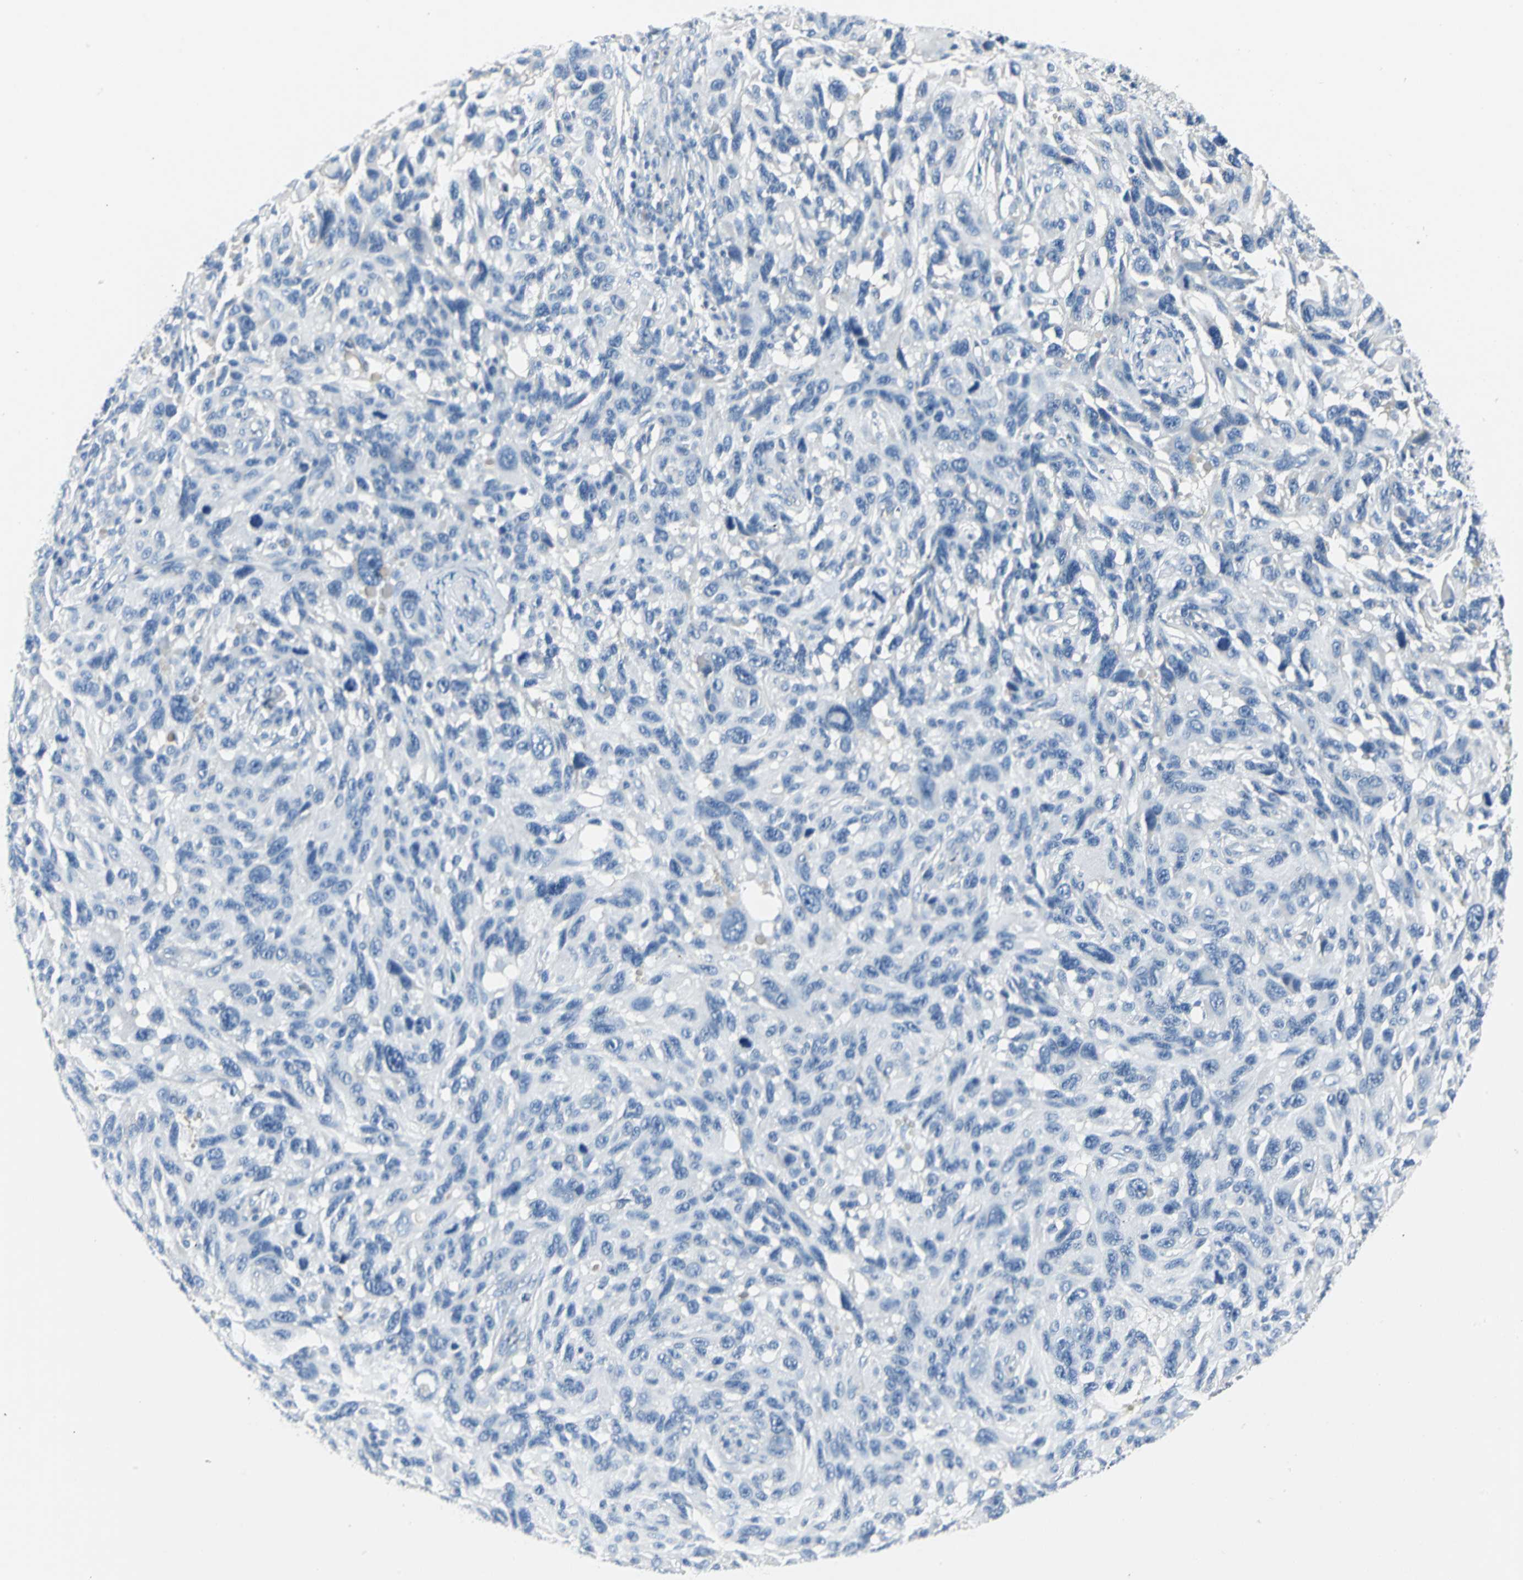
{"staining": {"intensity": "negative", "quantity": "none", "location": "none"}, "tissue": "melanoma", "cell_type": "Tumor cells", "image_type": "cancer", "snomed": [{"axis": "morphology", "description": "Malignant melanoma, NOS"}, {"axis": "topography", "description": "Skin"}], "caption": "IHC photomicrograph of human melanoma stained for a protein (brown), which reveals no staining in tumor cells.", "gene": "RIPOR1", "patient": {"sex": "male", "age": 53}}